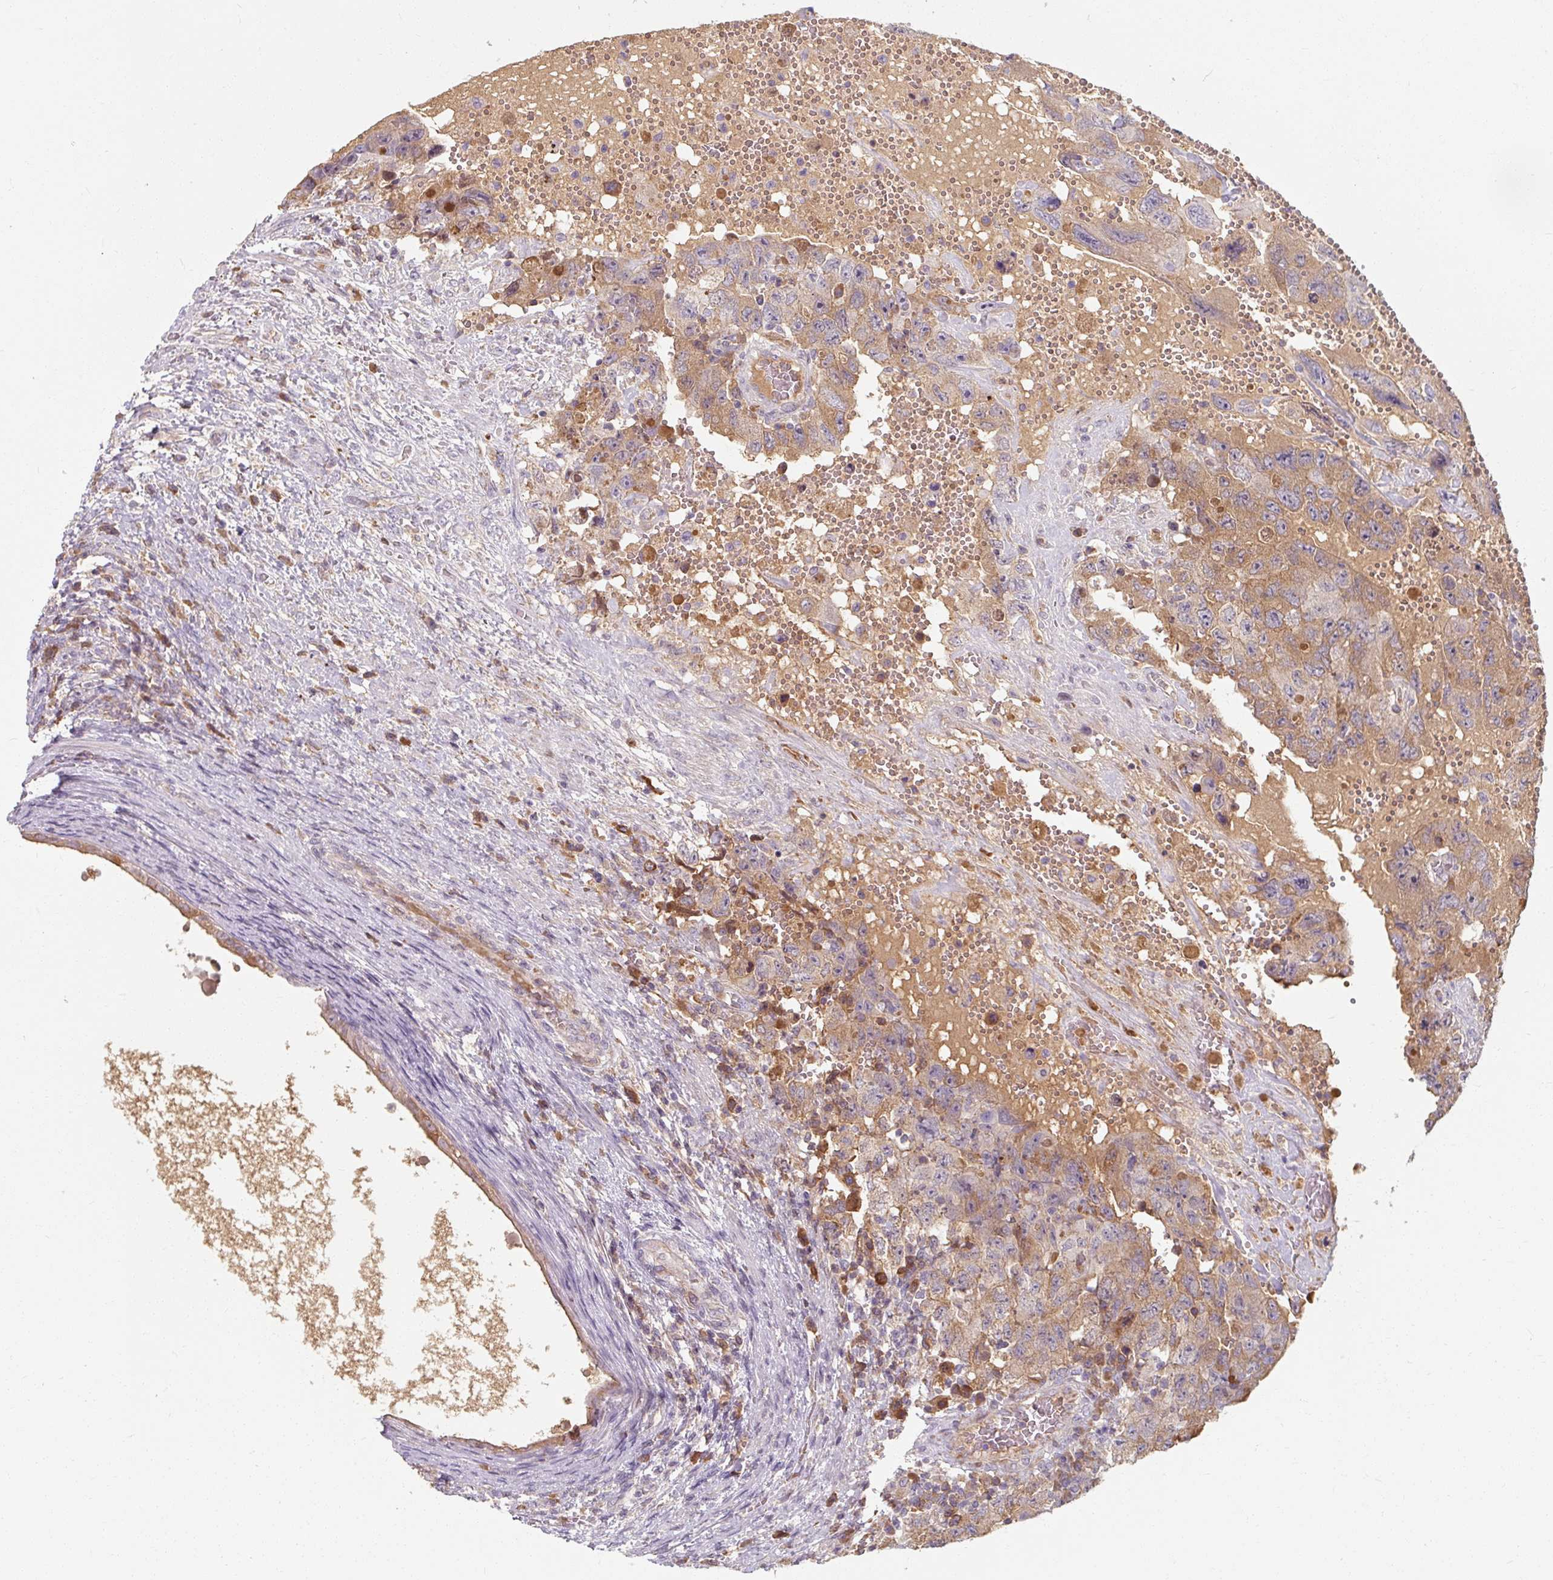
{"staining": {"intensity": "weak", "quantity": ">75%", "location": "cytoplasmic/membranous"}, "tissue": "testis cancer", "cell_type": "Tumor cells", "image_type": "cancer", "snomed": [{"axis": "morphology", "description": "Carcinoma, Embryonal, NOS"}, {"axis": "topography", "description": "Testis"}], "caption": "Tumor cells exhibit low levels of weak cytoplasmic/membranous expression in about >75% of cells in testis cancer (embryonal carcinoma).", "gene": "TSEN54", "patient": {"sex": "male", "age": 26}}